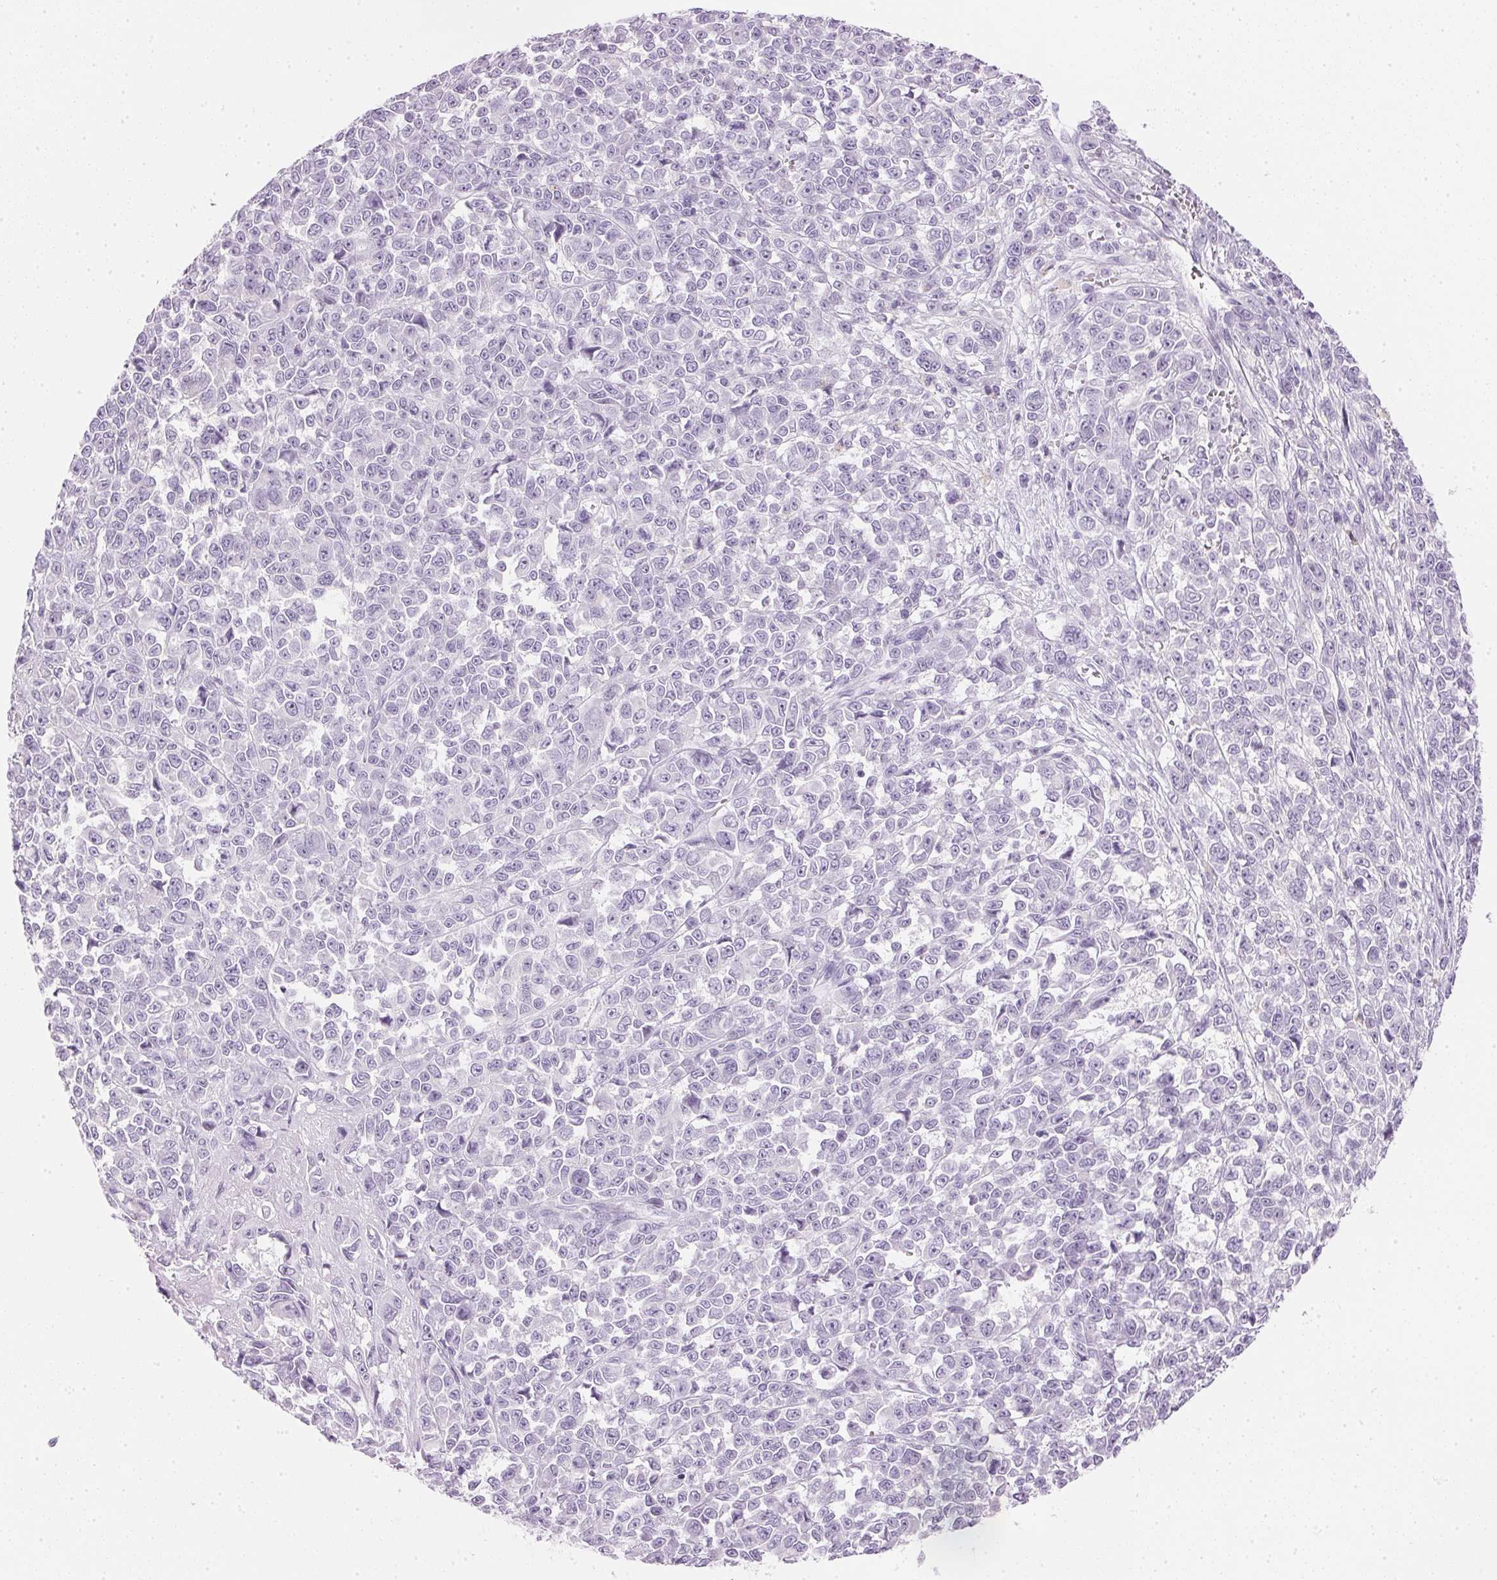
{"staining": {"intensity": "negative", "quantity": "none", "location": "none"}, "tissue": "melanoma", "cell_type": "Tumor cells", "image_type": "cancer", "snomed": [{"axis": "morphology", "description": "Malignant melanoma, NOS"}, {"axis": "topography", "description": "Skin"}], "caption": "Histopathology image shows no significant protein staining in tumor cells of malignant melanoma.", "gene": "IGFBP1", "patient": {"sex": "female", "age": 95}}